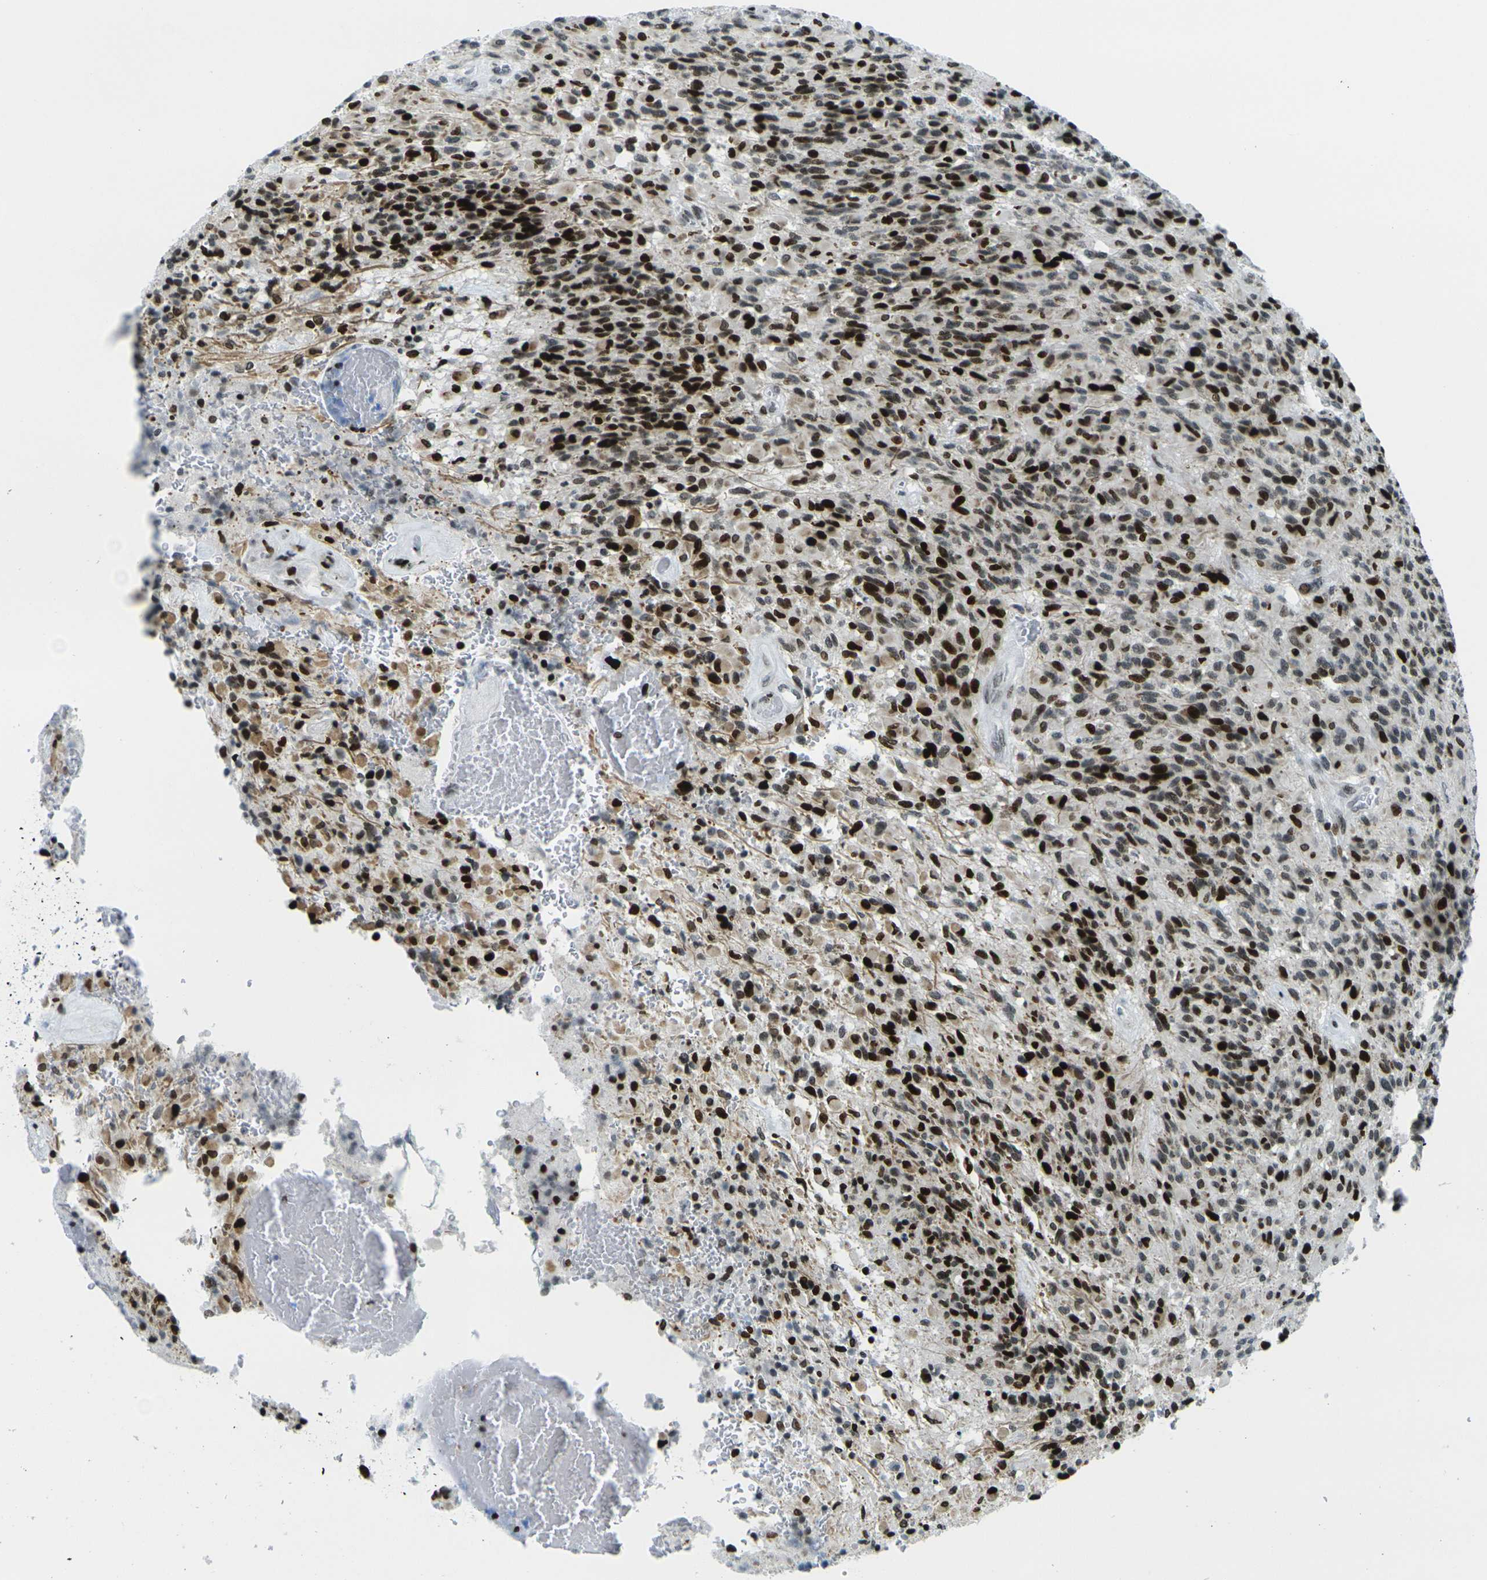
{"staining": {"intensity": "strong", "quantity": ">75%", "location": "nuclear"}, "tissue": "glioma", "cell_type": "Tumor cells", "image_type": "cancer", "snomed": [{"axis": "morphology", "description": "Glioma, malignant, High grade"}, {"axis": "topography", "description": "Brain"}], "caption": "High-power microscopy captured an immunohistochemistry photomicrograph of glioma, revealing strong nuclear positivity in about >75% of tumor cells. (Brightfield microscopy of DAB IHC at high magnification).", "gene": "H3-3A", "patient": {"sex": "male", "age": 71}}